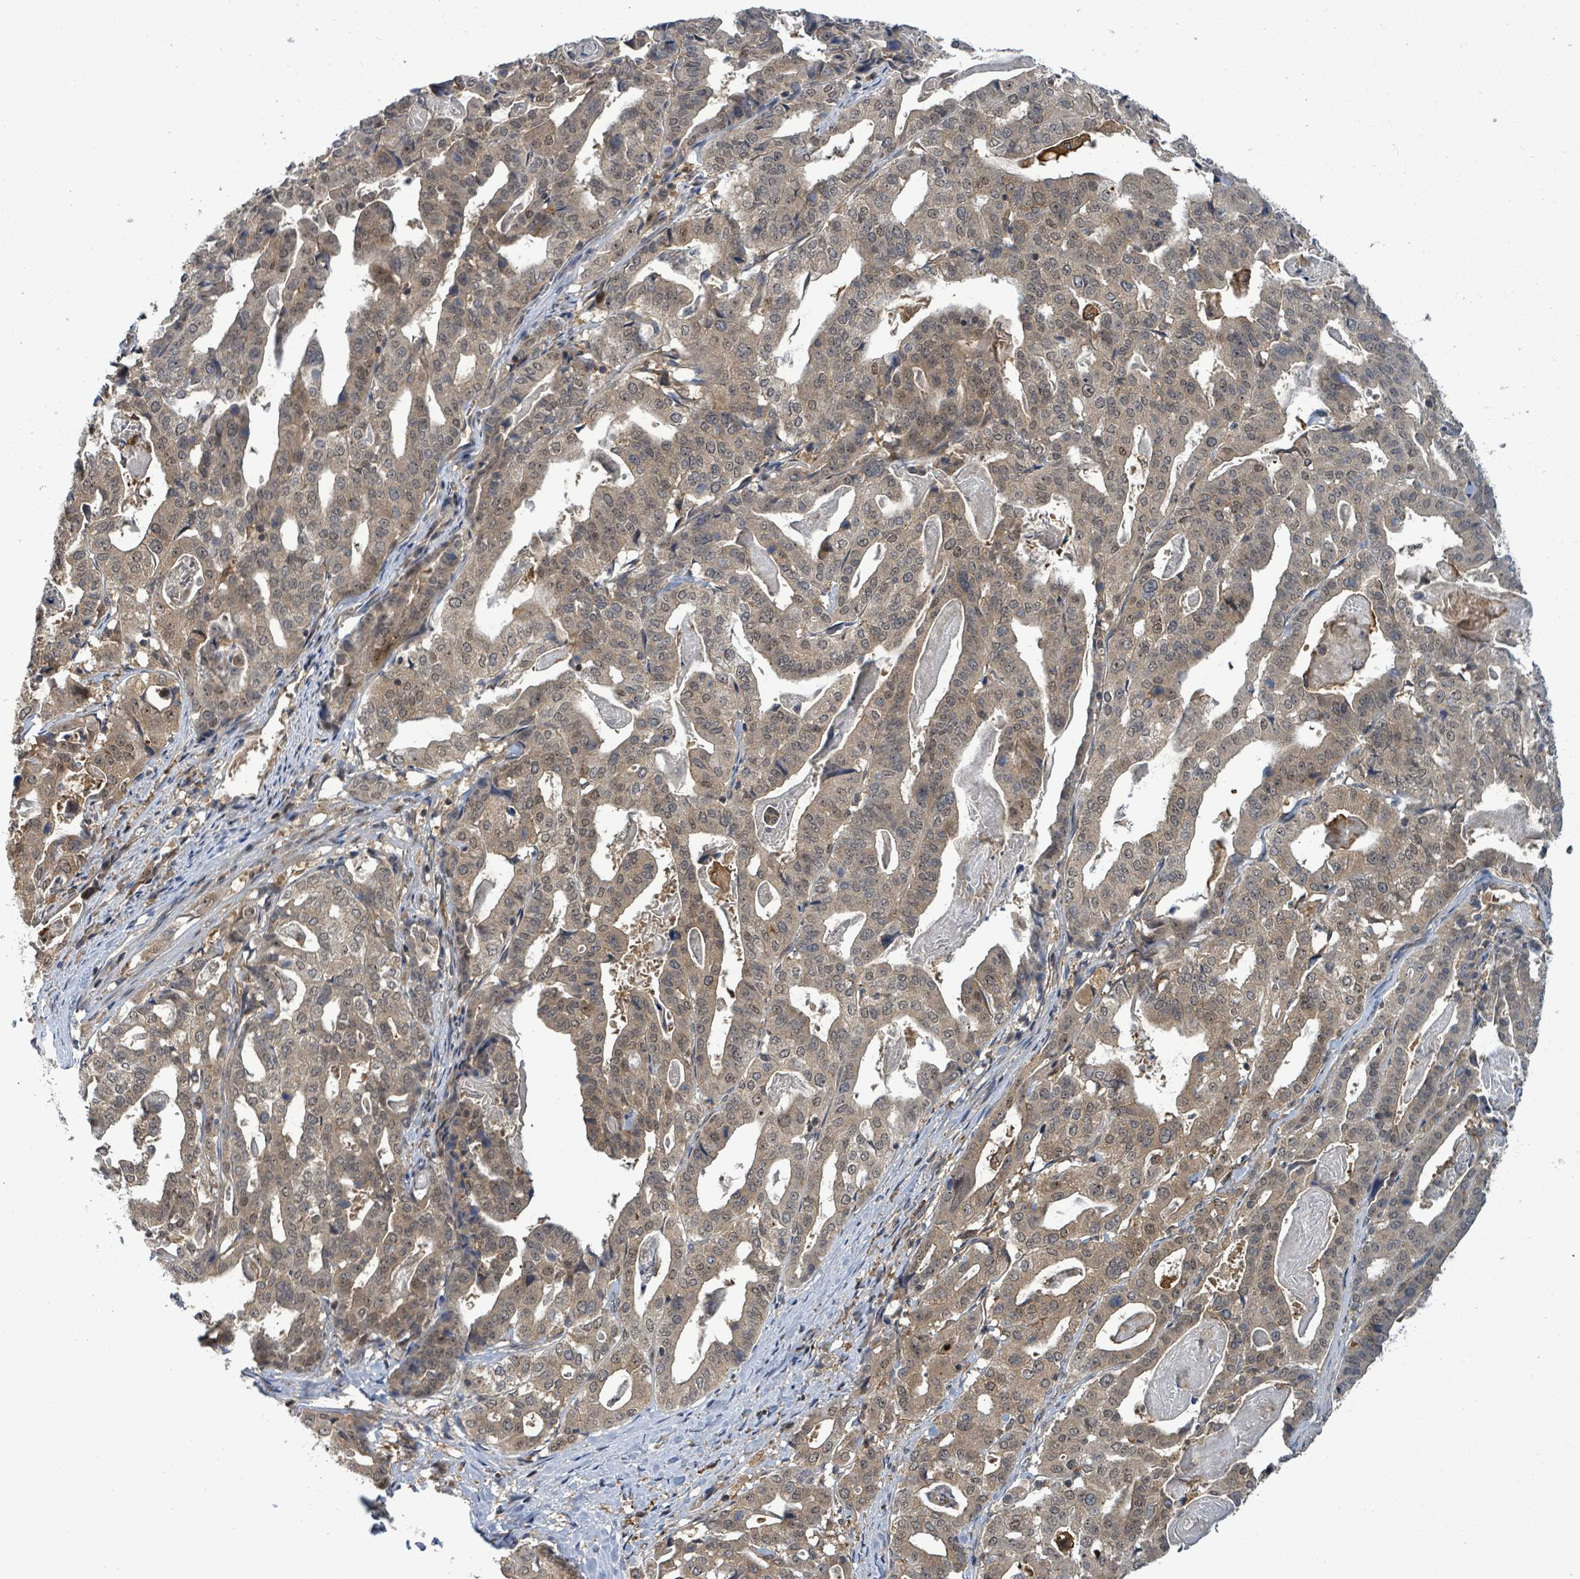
{"staining": {"intensity": "moderate", "quantity": ">75%", "location": "cytoplasmic/membranous"}, "tissue": "stomach cancer", "cell_type": "Tumor cells", "image_type": "cancer", "snomed": [{"axis": "morphology", "description": "Adenocarcinoma, NOS"}, {"axis": "topography", "description": "Stomach"}], "caption": "Stomach cancer (adenocarcinoma) stained for a protein (brown) reveals moderate cytoplasmic/membranous positive positivity in about >75% of tumor cells.", "gene": "FBXO6", "patient": {"sex": "male", "age": 48}}